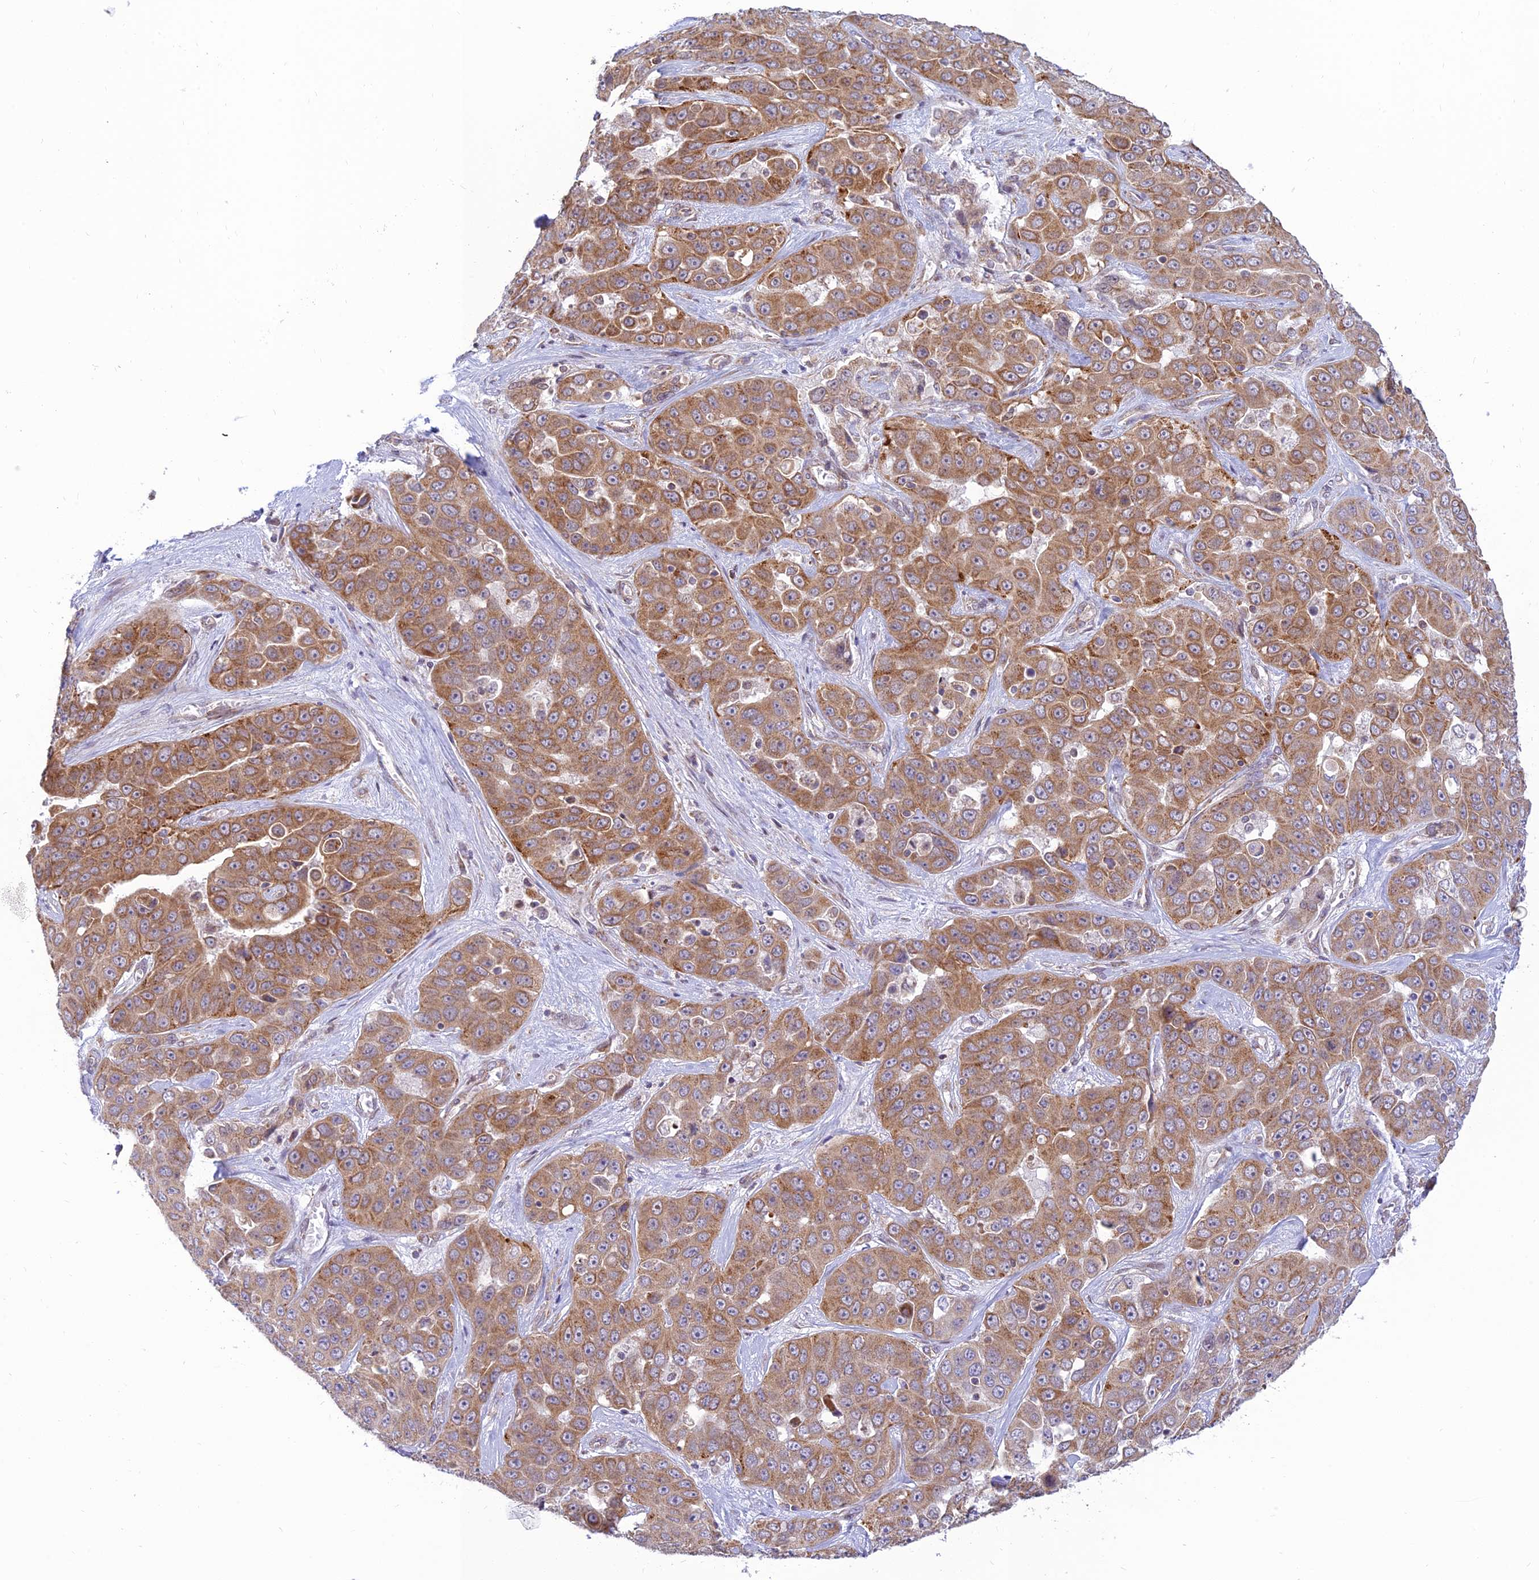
{"staining": {"intensity": "moderate", "quantity": ">75%", "location": "cytoplasmic/membranous"}, "tissue": "liver cancer", "cell_type": "Tumor cells", "image_type": "cancer", "snomed": [{"axis": "morphology", "description": "Cholangiocarcinoma"}, {"axis": "topography", "description": "Liver"}], "caption": "Approximately >75% of tumor cells in human liver cancer display moderate cytoplasmic/membranous protein staining as visualized by brown immunohistochemical staining.", "gene": "HOOK2", "patient": {"sex": "female", "age": 52}}